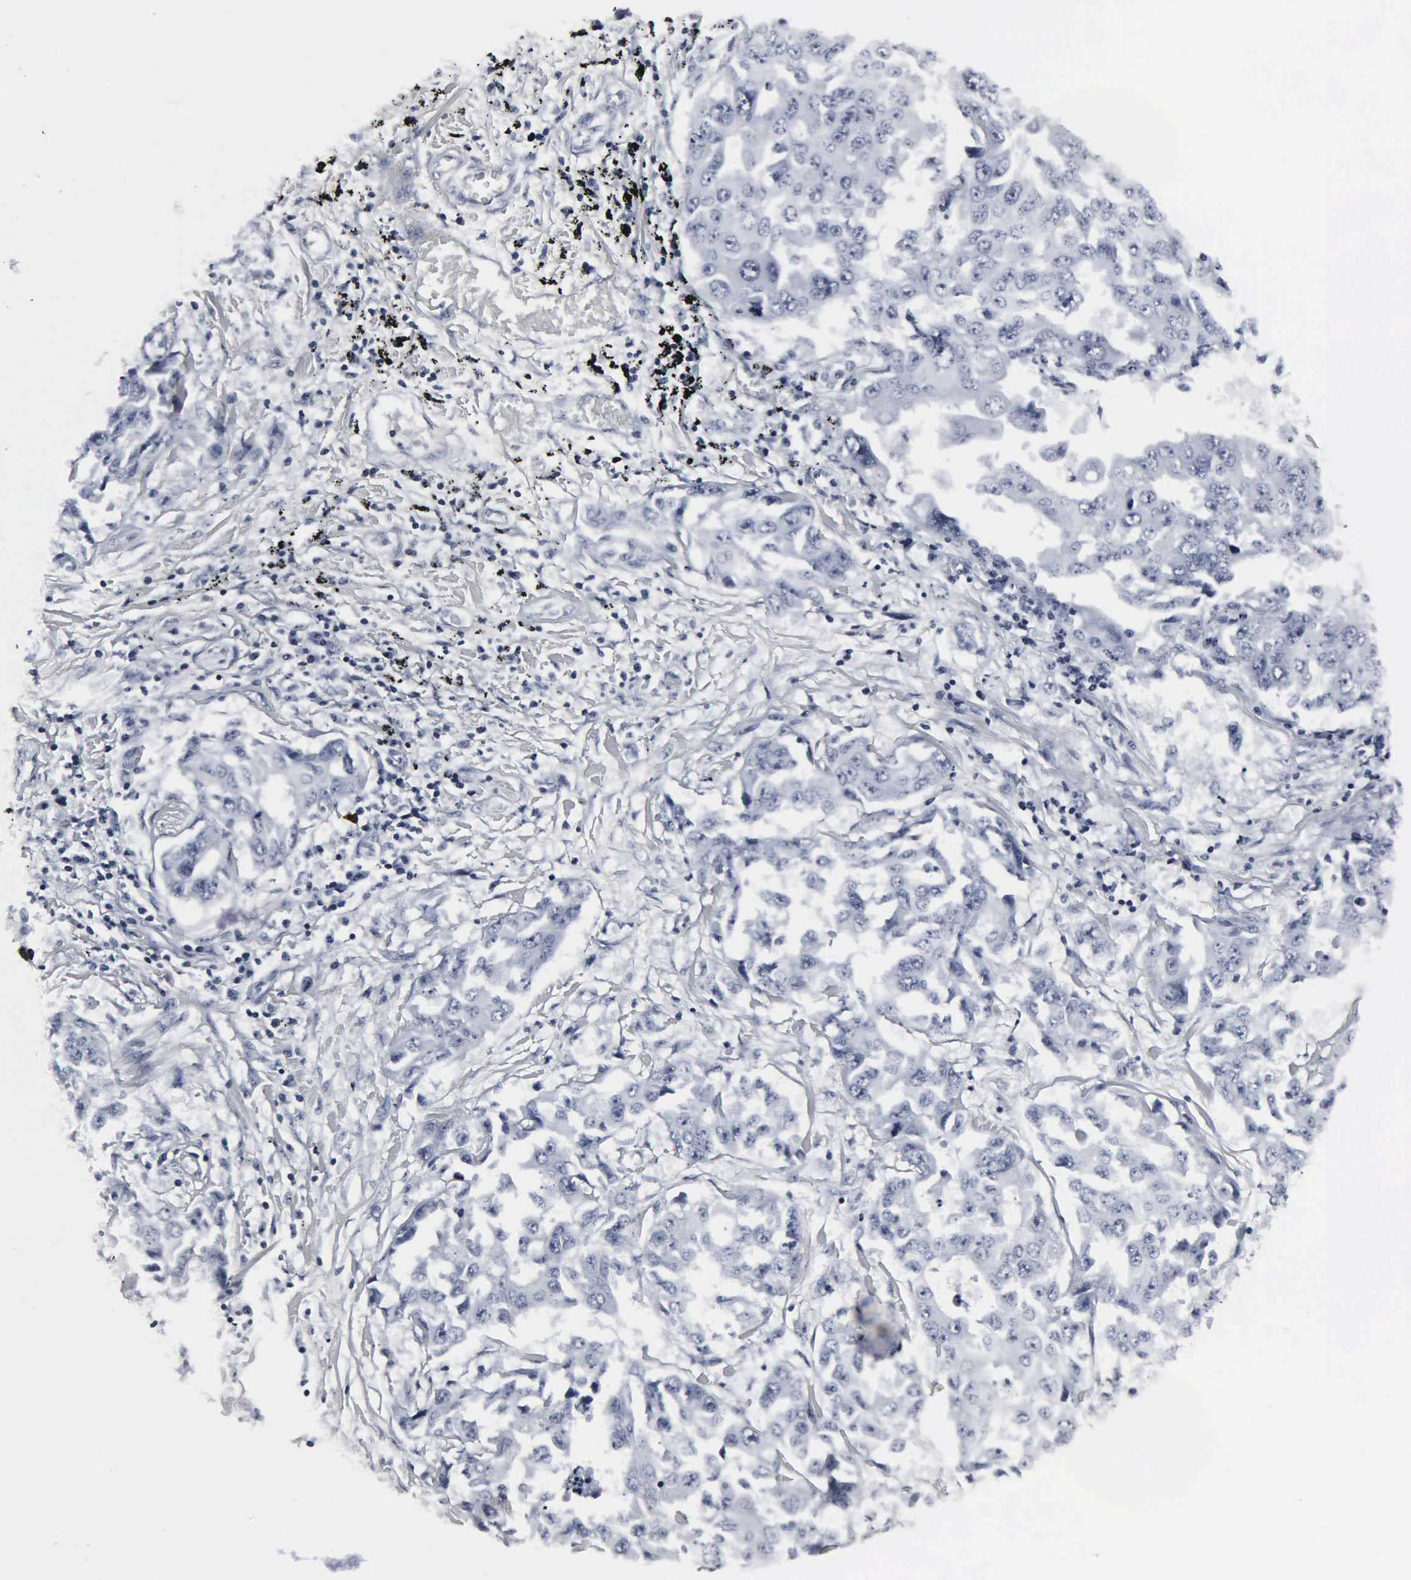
{"staining": {"intensity": "negative", "quantity": "none", "location": "none"}, "tissue": "lung cancer", "cell_type": "Tumor cells", "image_type": "cancer", "snomed": [{"axis": "morphology", "description": "Adenocarcinoma, NOS"}, {"axis": "topography", "description": "Lung"}], "caption": "Tumor cells are negative for protein expression in human adenocarcinoma (lung).", "gene": "DGCR2", "patient": {"sex": "male", "age": 64}}